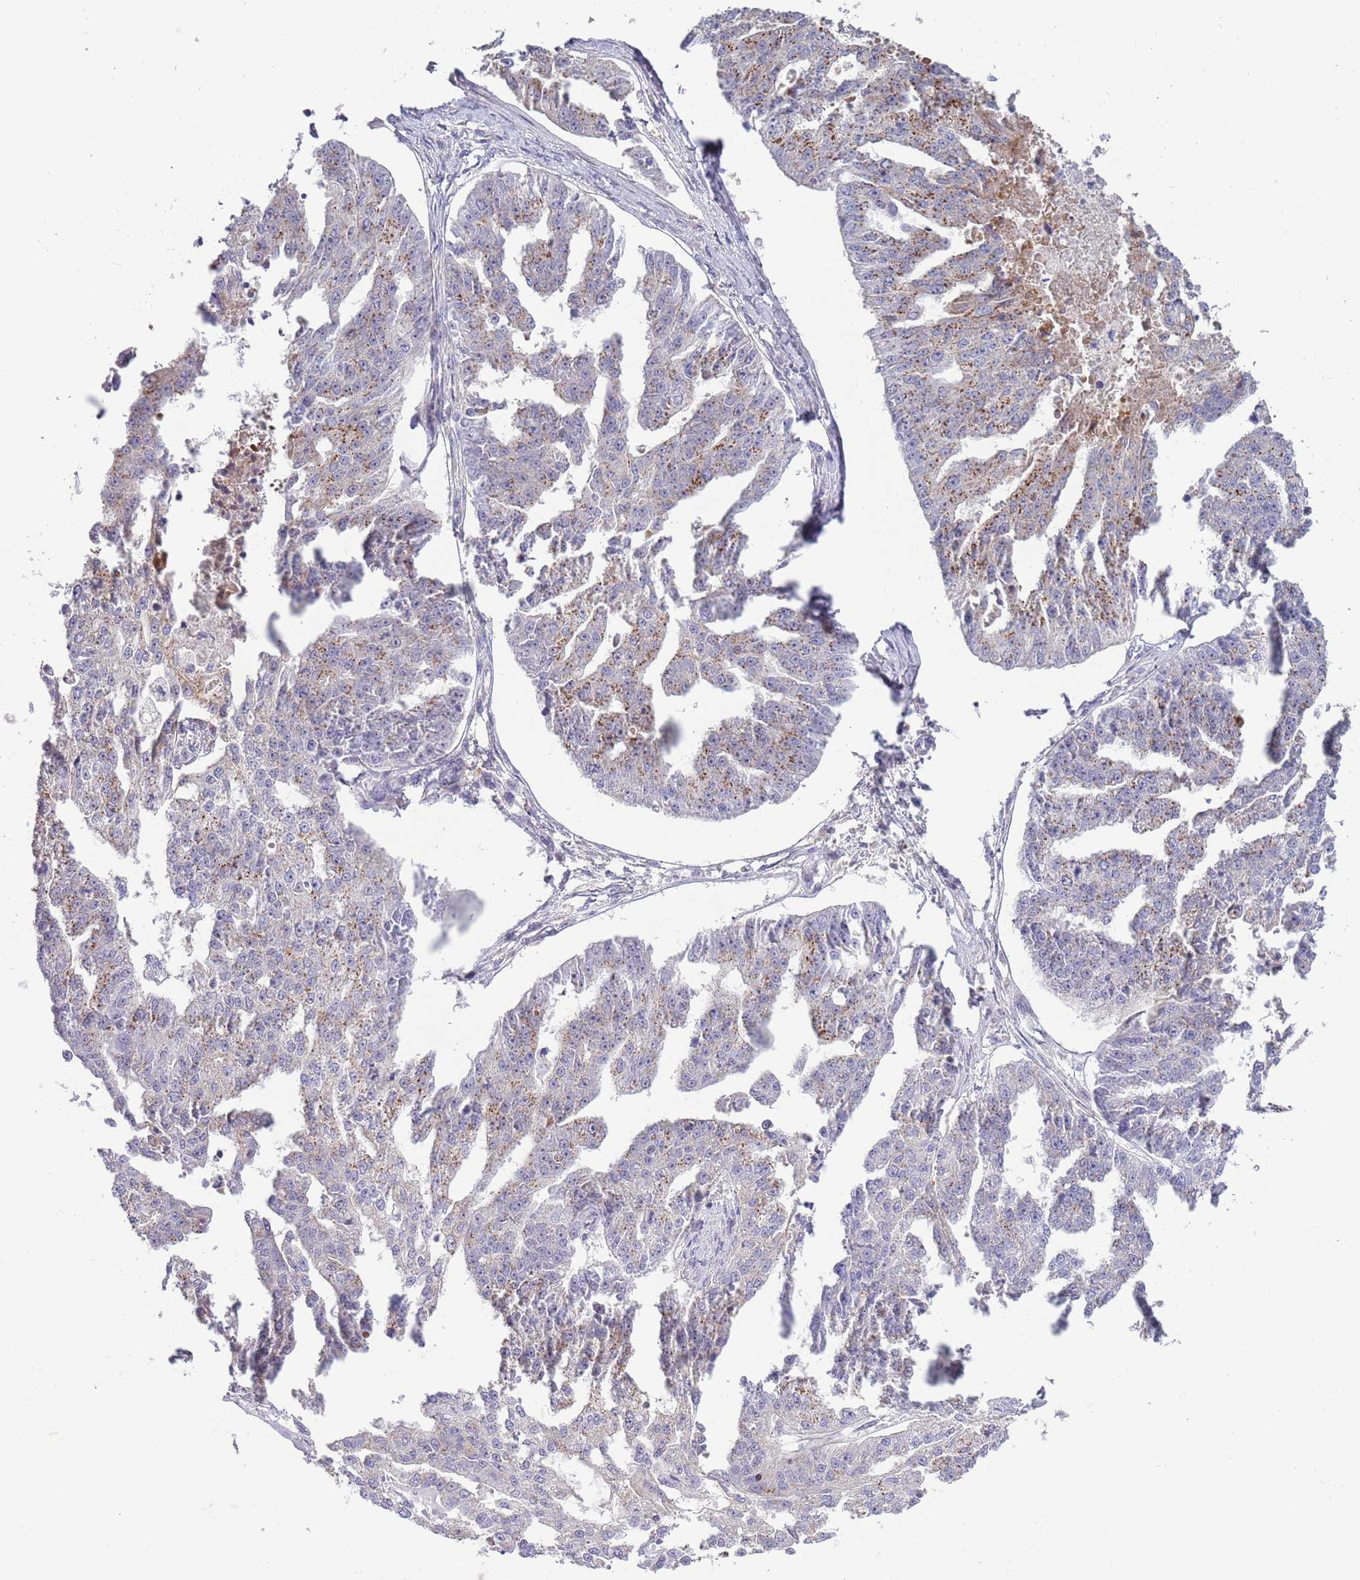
{"staining": {"intensity": "weak", "quantity": "25%-75%", "location": "cytoplasmic/membranous"}, "tissue": "ovarian cancer", "cell_type": "Tumor cells", "image_type": "cancer", "snomed": [{"axis": "morphology", "description": "Cystadenocarcinoma, serous, NOS"}, {"axis": "topography", "description": "Ovary"}], "caption": "Approximately 25%-75% of tumor cells in human ovarian cancer (serous cystadenocarcinoma) exhibit weak cytoplasmic/membranous protein staining as visualized by brown immunohistochemical staining.", "gene": "ITGB6", "patient": {"sex": "female", "age": 58}}